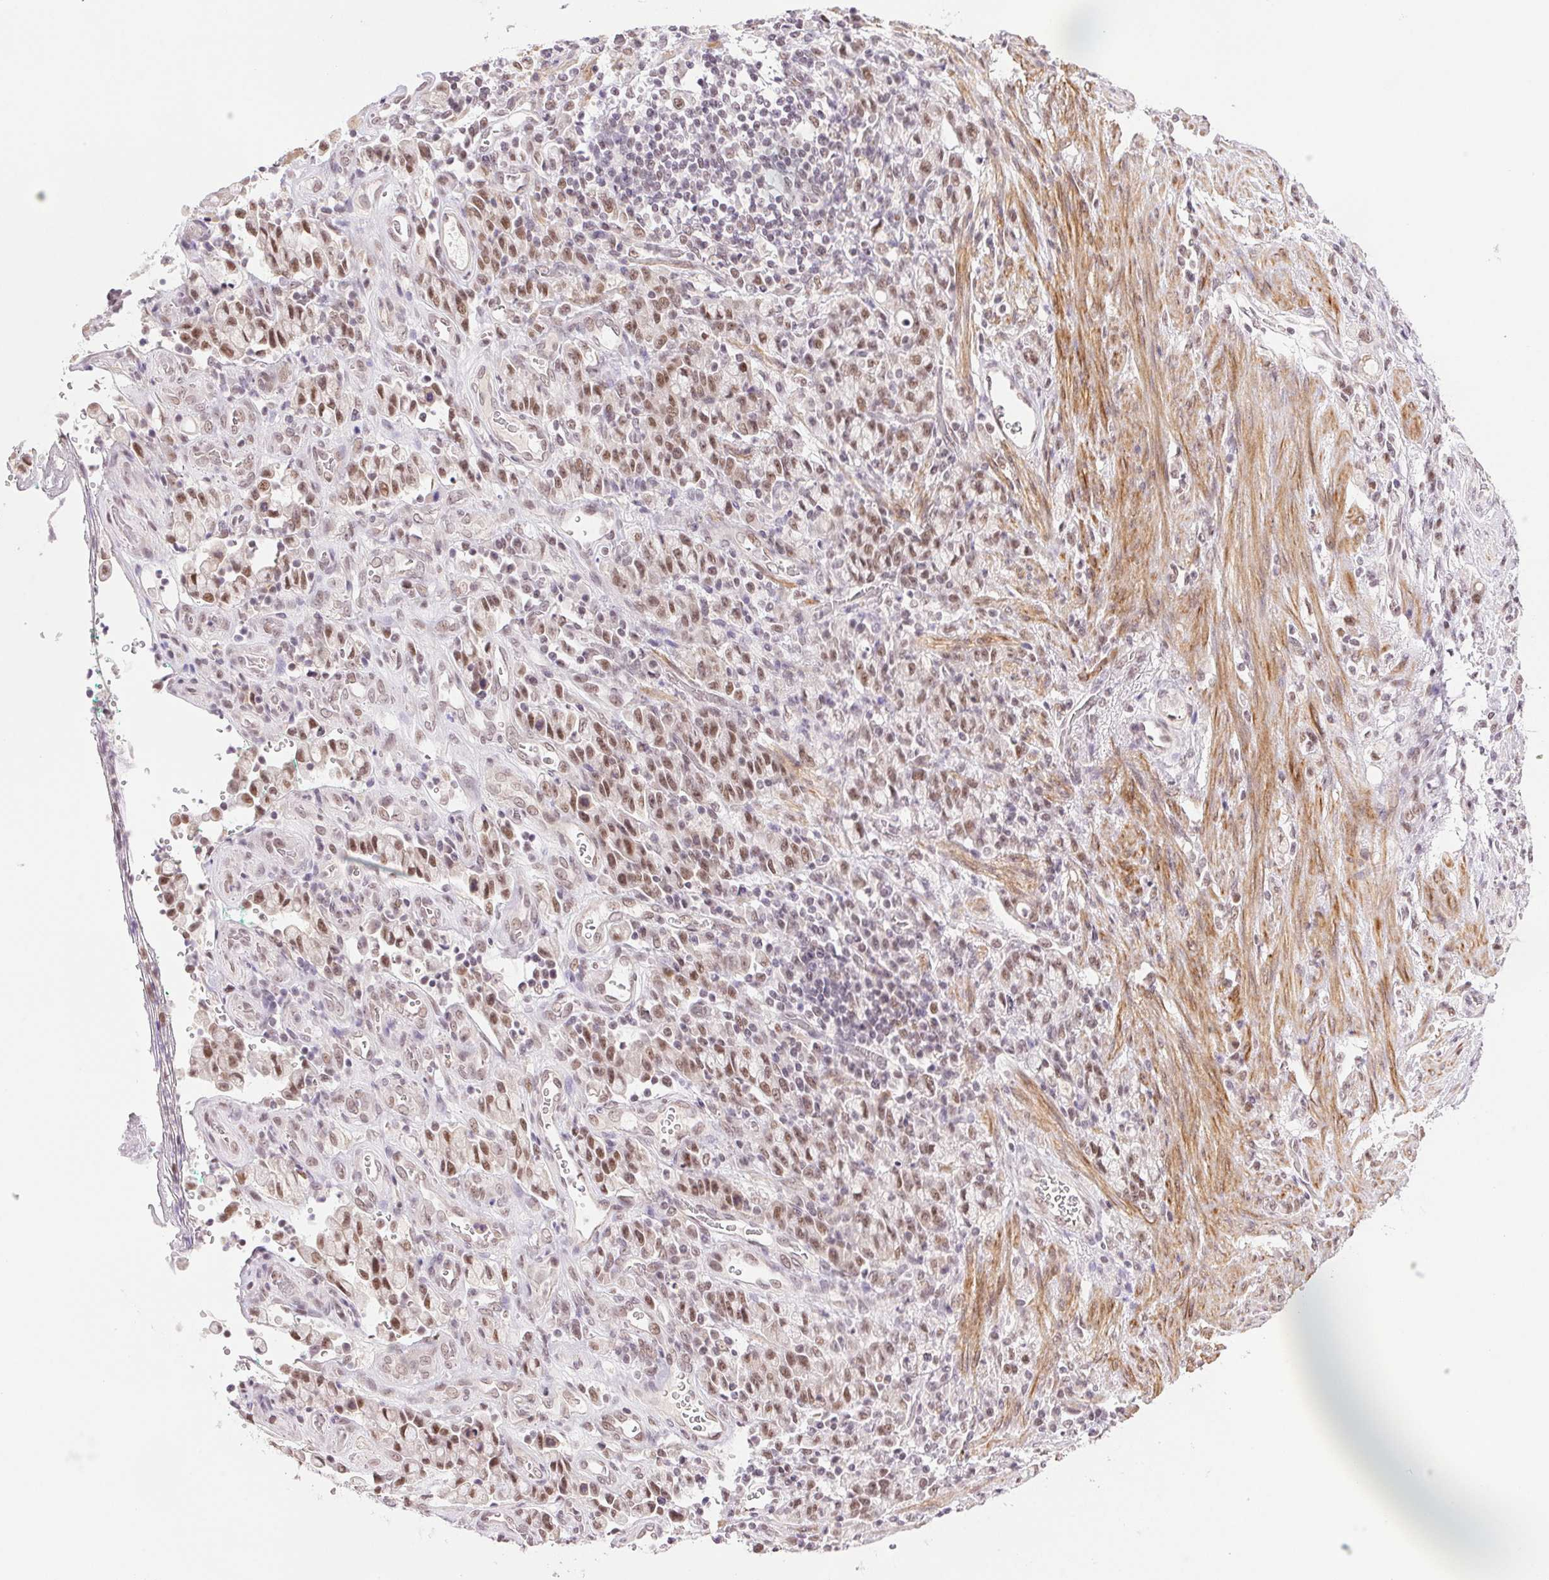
{"staining": {"intensity": "moderate", "quantity": ">75%", "location": "nuclear"}, "tissue": "stomach cancer", "cell_type": "Tumor cells", "image_type": "cancer", "snomed": [{"axis": "morphology", "description": "Adenocarcinoma, NOS"}, {"axis": "topography", "description": "Stomach"}], "caption": "Immunohistochemistry (IHC) photomicrograph of neoplastic tissue: human stomach cancer stained using IHC exhibits medium levels of moderate protein expression localized specifically in the nuclear of tumor cells, appearing as a nuclear brown color.", "gene": "PRPF18", "patient": {"sex": "male", "age": 77}}